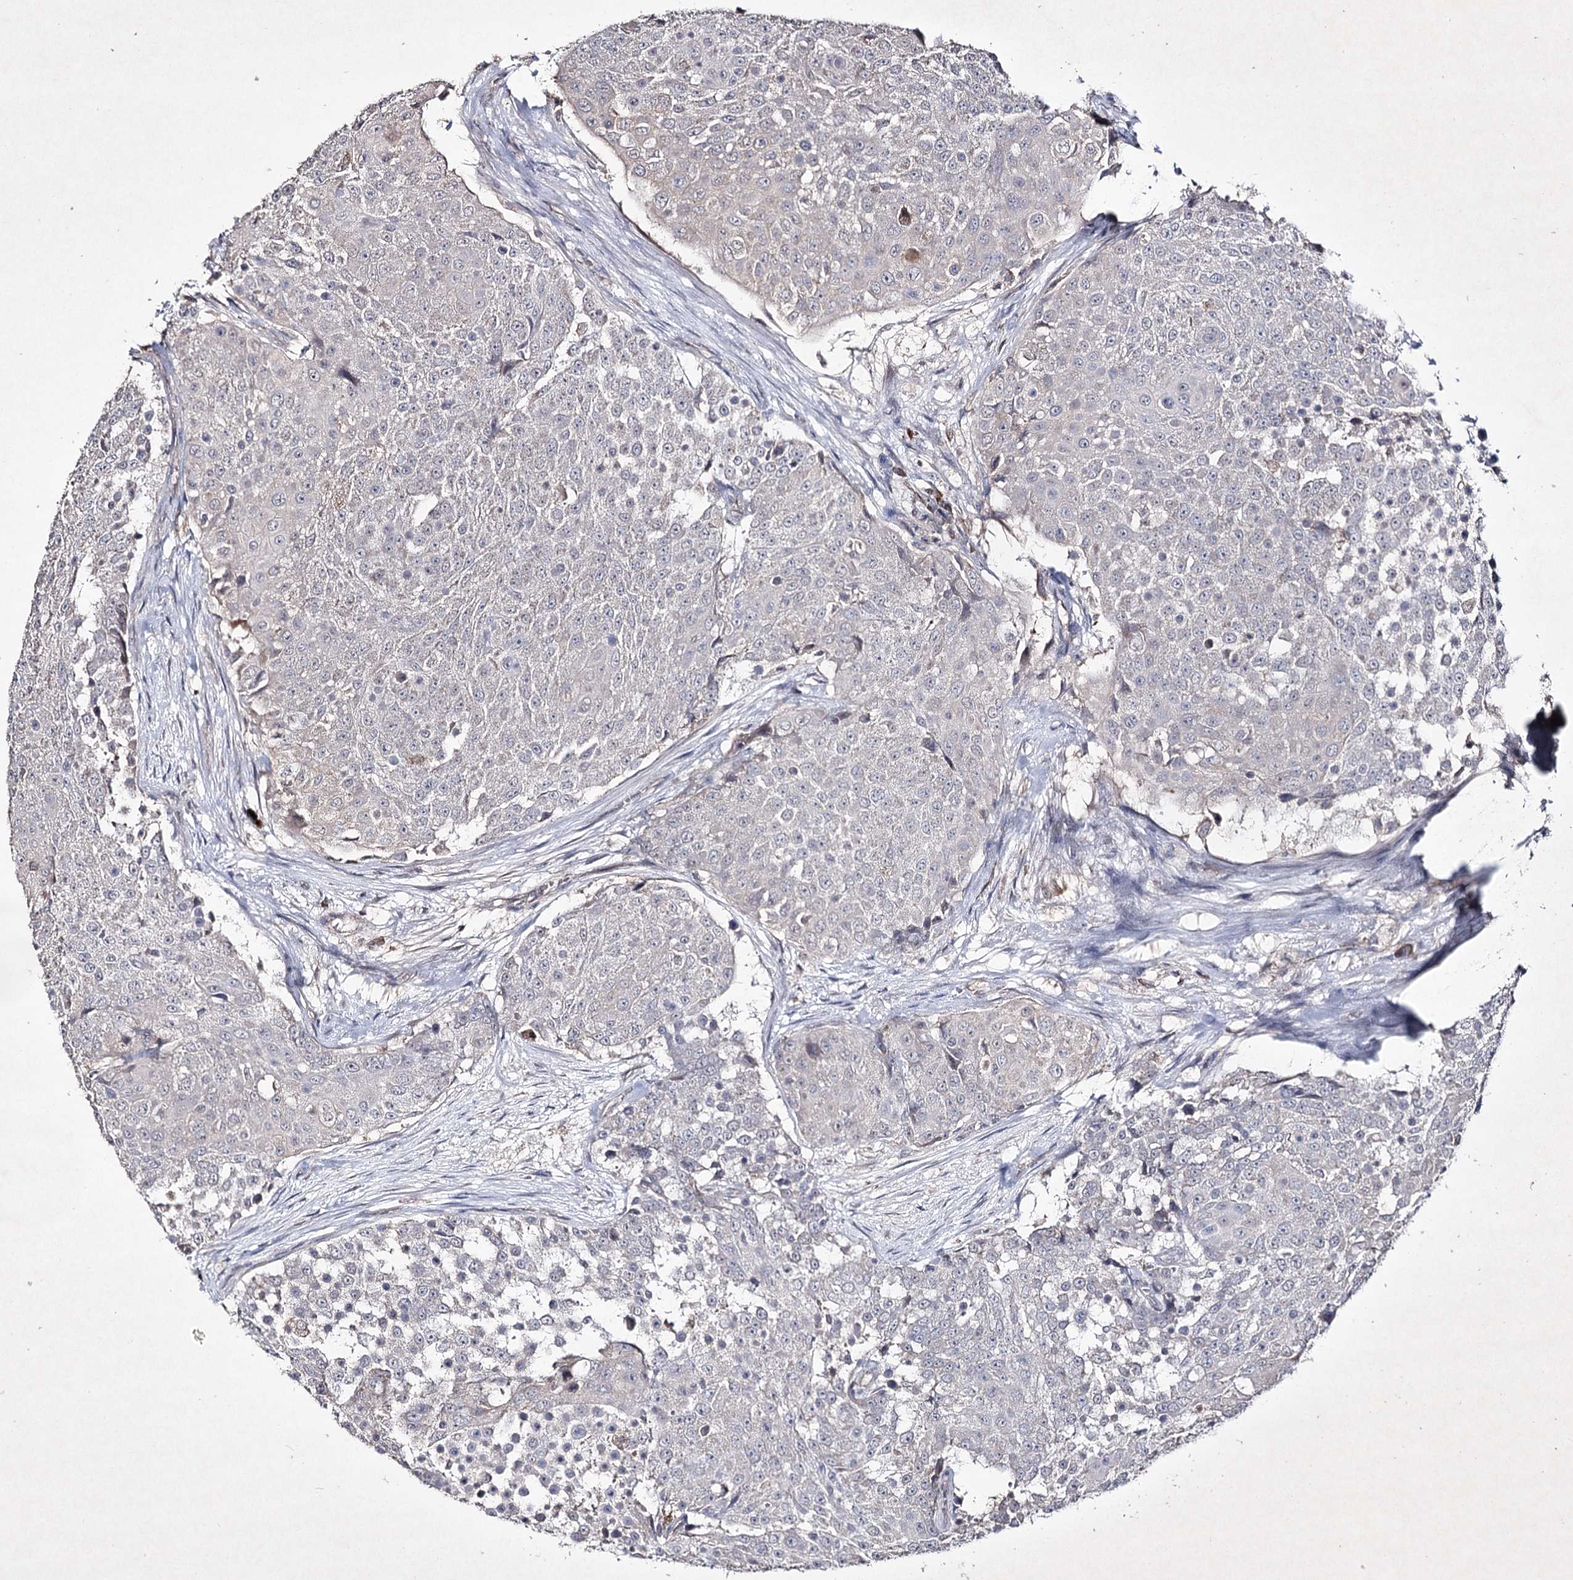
{"staining": {"intensity": "negative", "quantity": "none", "location": "none"}, "tissue": "urothelial cancer", "cell_type": "Tumor cells", "image_type": "cancer", "snomed": [{"axis": "morphology", "description": "Urothelial carcinoma, High grade"}, {"axis": "topography", "description": "Urinary bladder"}], "caption": "An immunohistochemistry image of urothelial cancer is shown. There is no staining in tumor cells of urothelial cancer.", "gene": "SEMA4G", "patient": {"sex": "female", "age": 63}}